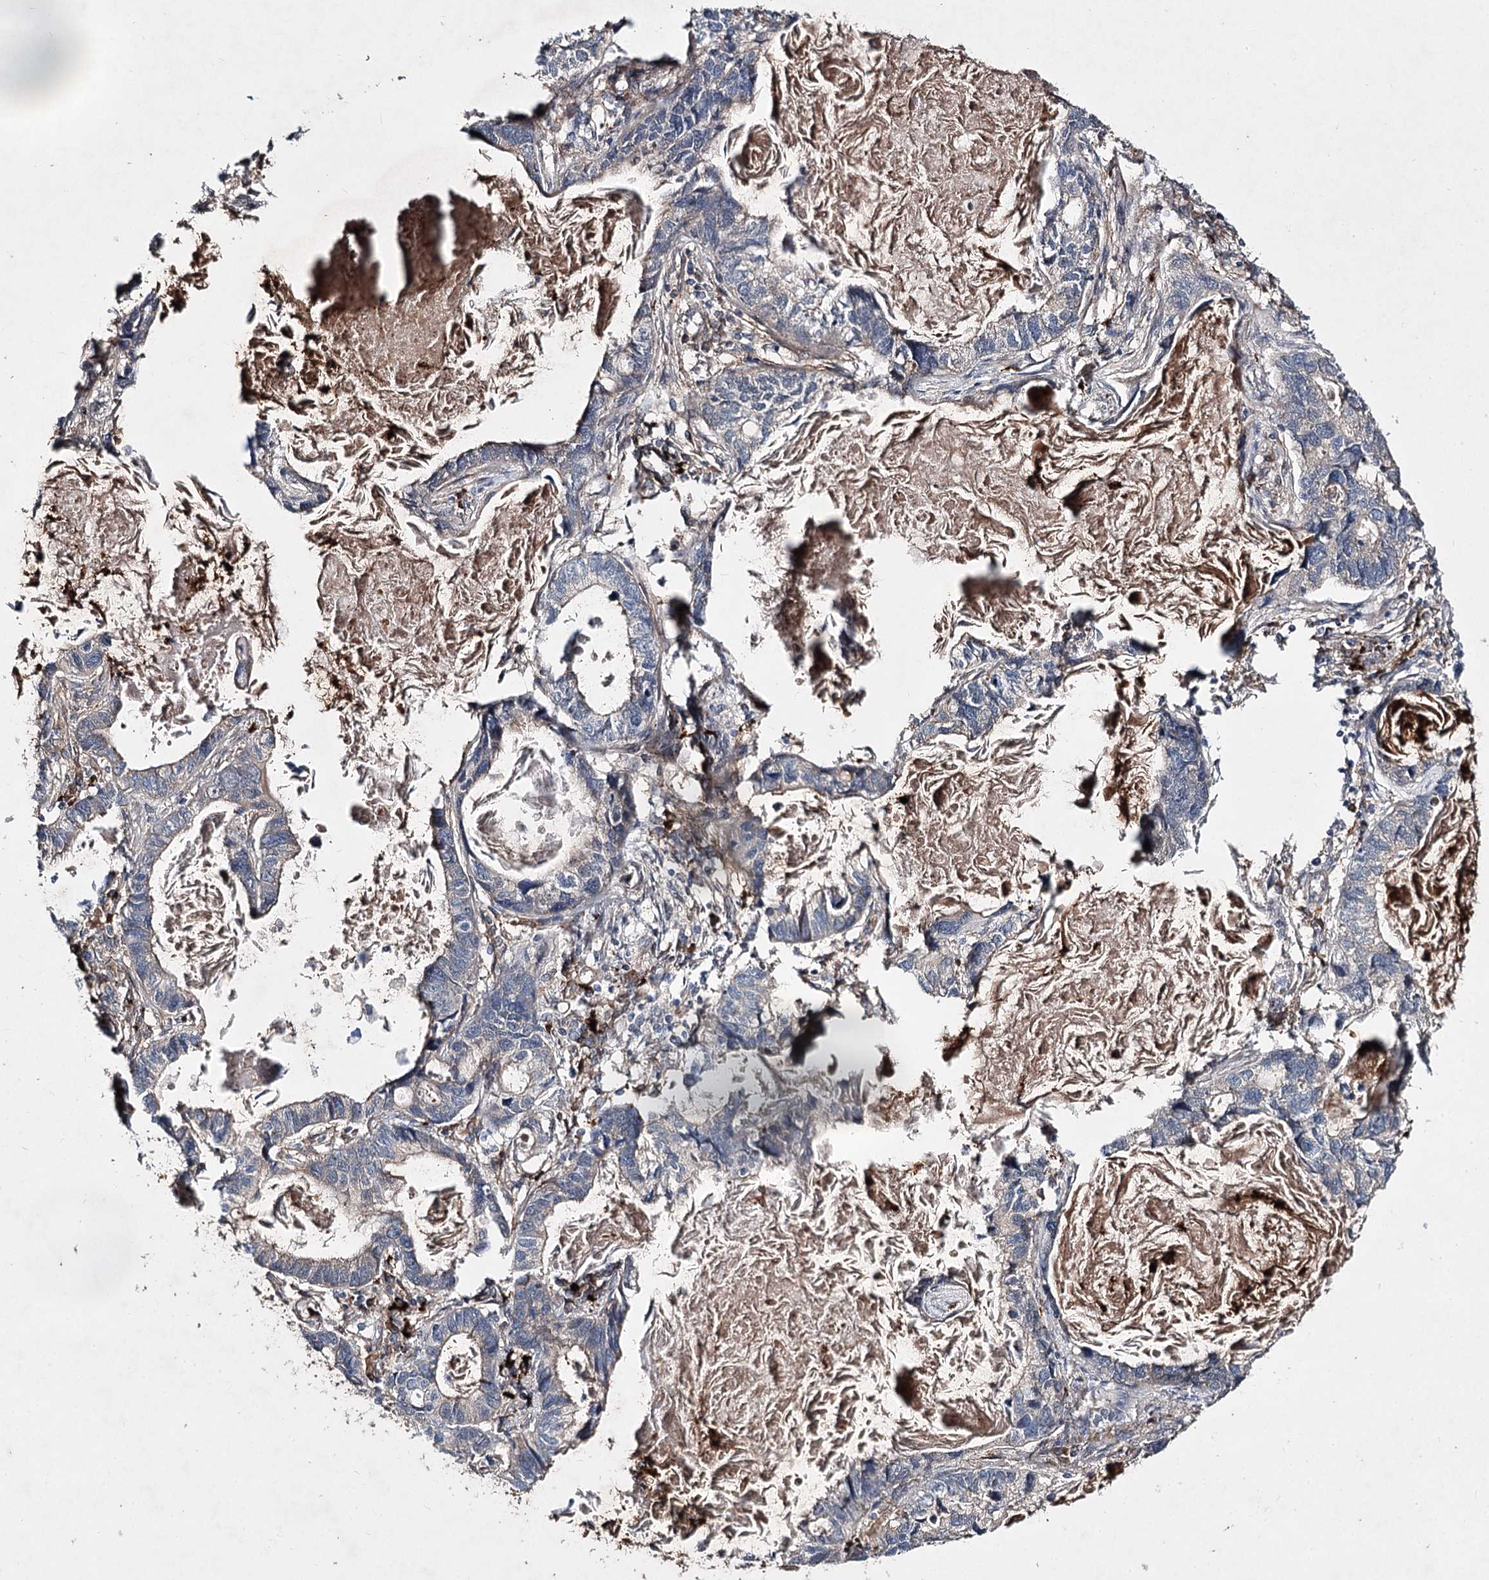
{"staining": {"intensity": "negative", "quantity": "none", "location": "none"}, "tissue": "lung cancer", "cell_type": "Tumor cells", "image_type": "cancer", "snomed": [{"axis": "morphology", "description": "Adenocarcinoma, NOS"}, {"axis": "topography", "description": "Lung"}], "caption": "The image displays no staining of tumor cells in lung cancer. Nuclei are stained in blue.", "gene": "MINDY3", "patient": {"sex": "male", "age": 67}}